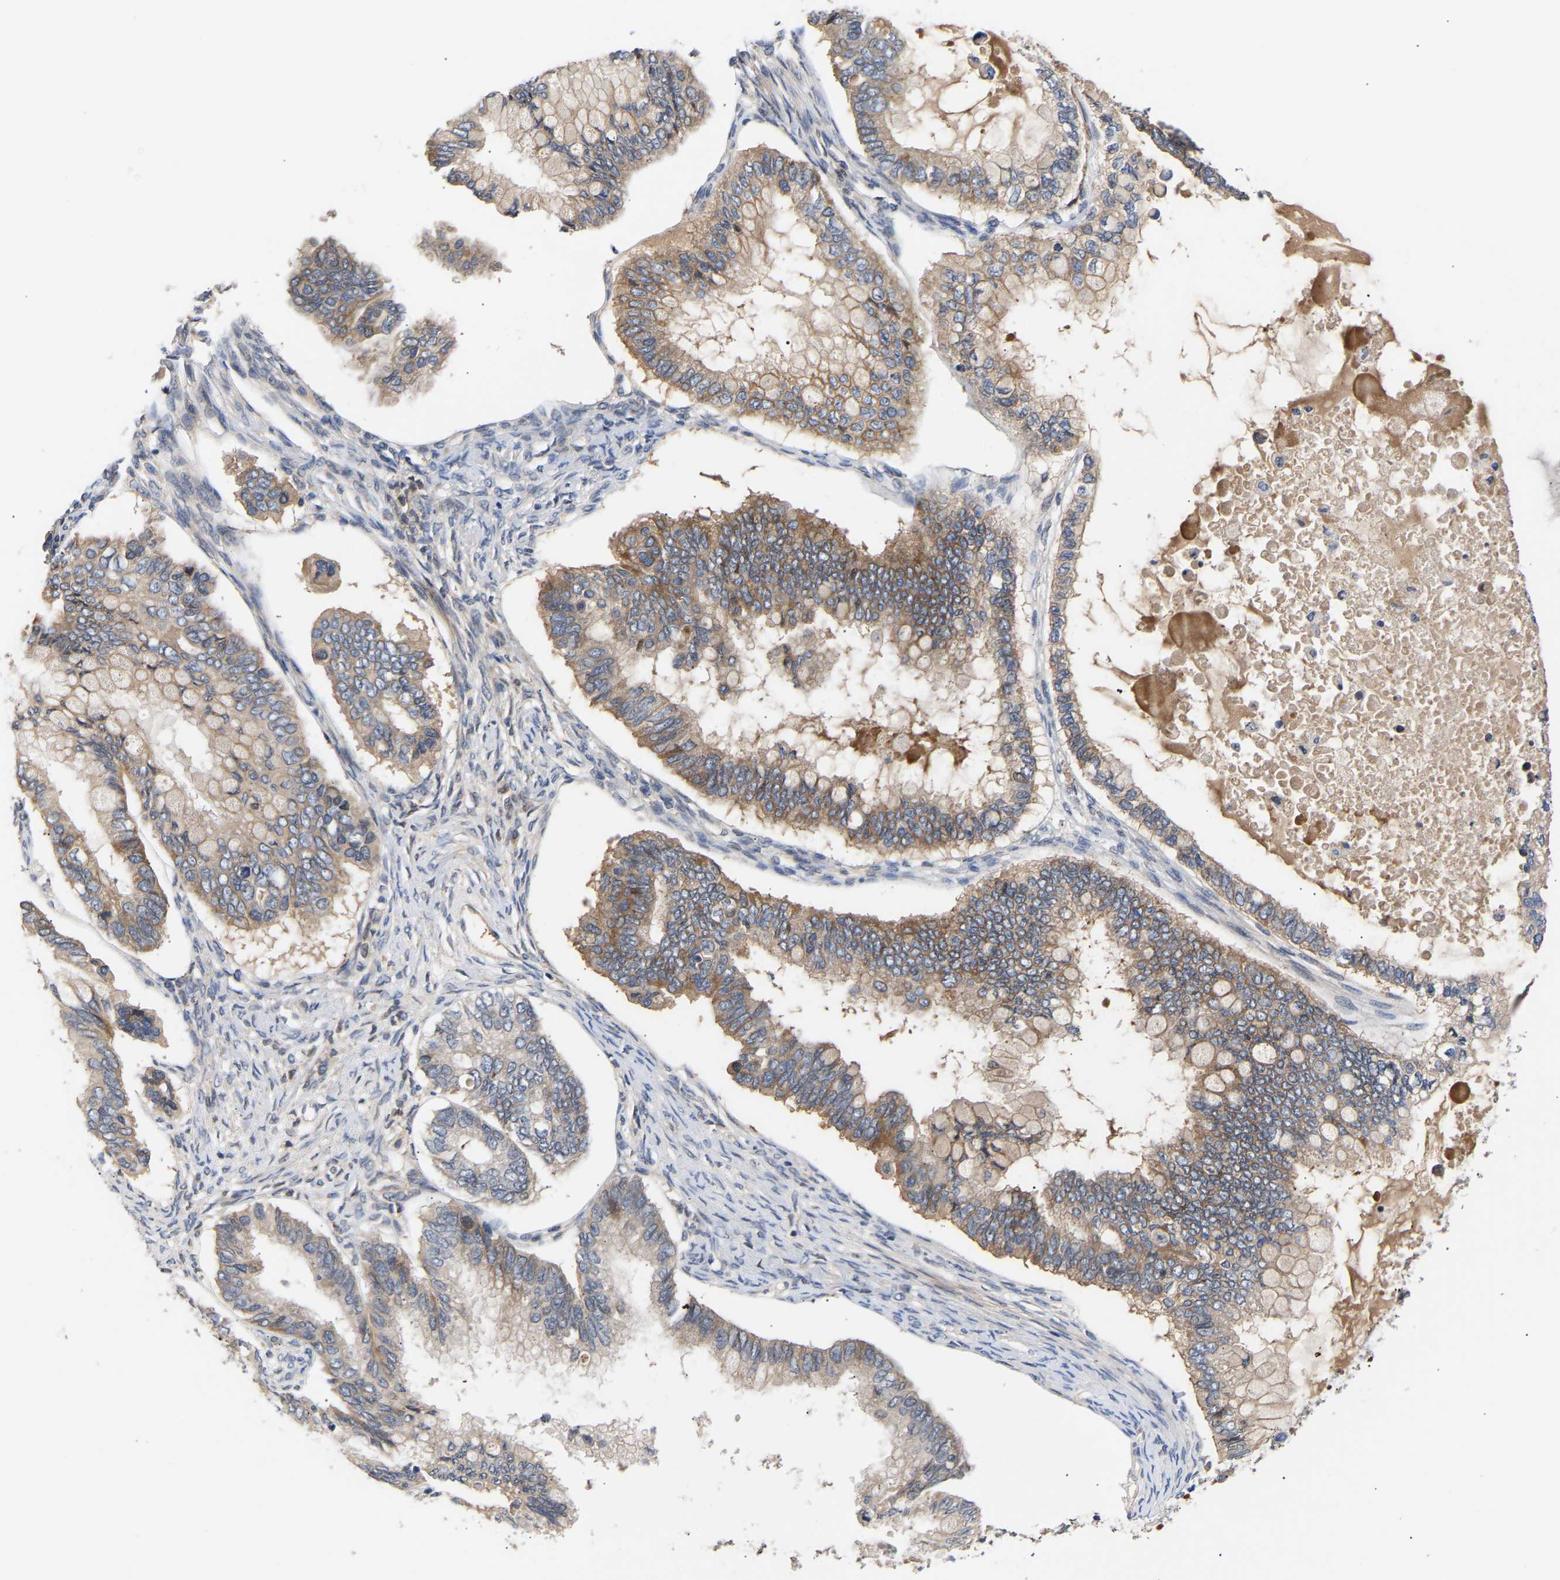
{"staining": {"intensity": "moderate", "quantity": "25%-75%", "location": "cytoplasmic/membranous"}, "tissue": "ovarian cancer", "cell_type": "Tumor cells", "image_type": "cancer", "snomed": [{"axis": "morphology", "description": "Cystadenocarcinoma, mucinous, NOS"}, {"axis": "topography", "description": "Ovary"}], "caption": "An image of ovarian mucinous cystadenocarcinoma stained for a protein demonstrates moderate cytoplasmic/membranous brown staining in tumor cells.", "gene": "KASH5", "patient": {"sex": "female", "age": 80}}